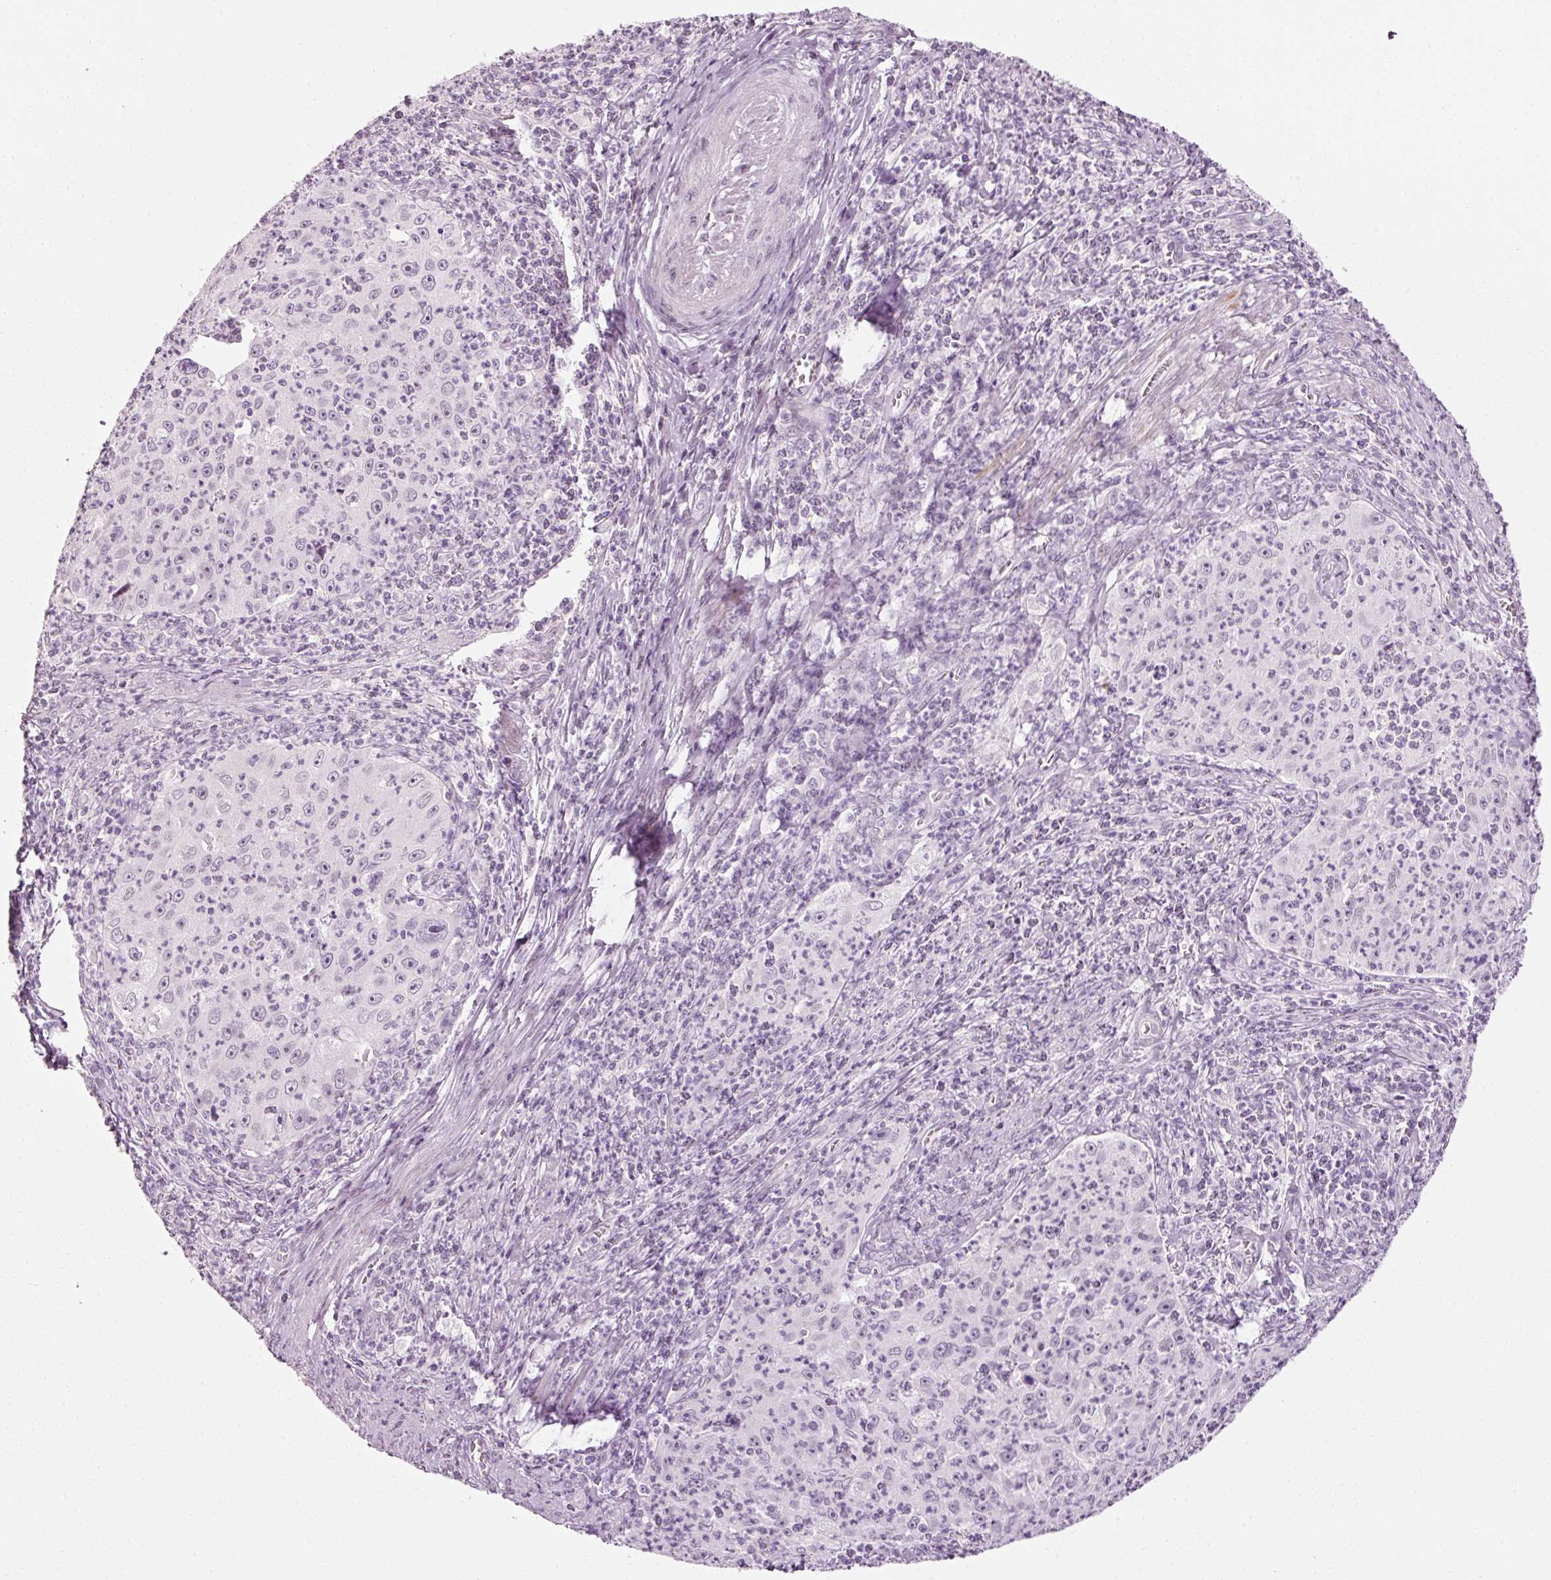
{"staining": {"intensity": "negative", "quantity": "none", "location": "none"}, "tissue": "cervical cancer", "cell_type": "Tumor cells", "image_type": "cancer", "snomed": [{"axis": "morphology", "description": "Squamous cell carcinoma, NOS"}, {"axis": "topography", "description": "Cervix"}], "caption": "A high-resolution histopathology image shows IHC staining of cervical cancer, which shows no significant staining in tumor cells.", "gene": "ANKRD20A1", "patient": {"sex": "female", "age": 30}}